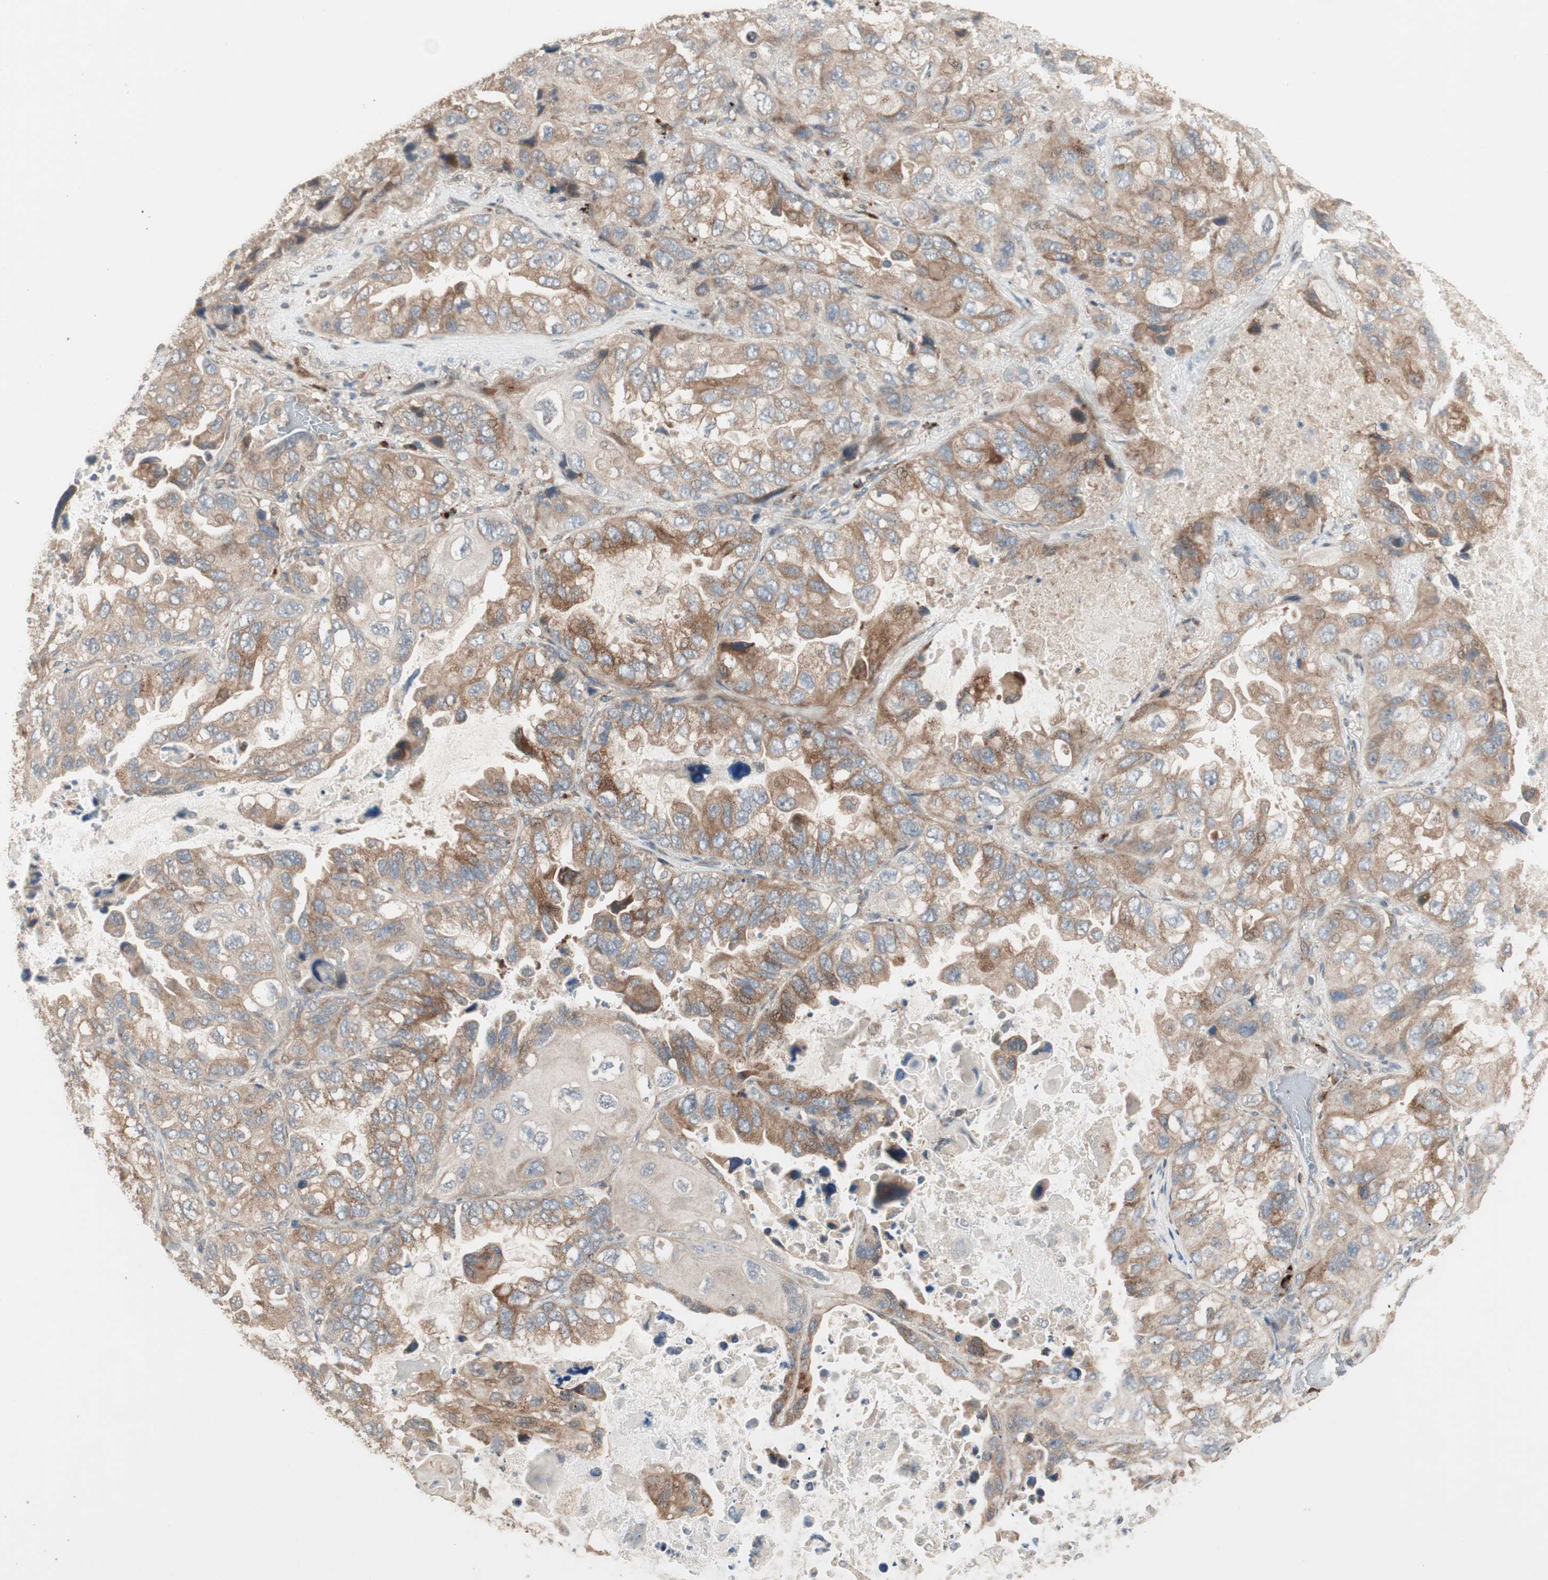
{"staining": {"intensity": "moderate", "quantity": ">75%", "location": "cytoplasmic/membranous"}, "tissue": "lung cancer", "cell_type": "Tumor cells", "image_type": "cancer", "snomed": [{"axis": "morphology", "description": "Squamous cell carcinoma, NOS"}, {"axis": "topography", "description": "Lung"}], "caption": "Lung squamous cell carcinoma stained with a protein marker exhibits moderate staining in tumor cells.", "gene": "RARRES1", "patient": {"sex": "female", "age": 73}}